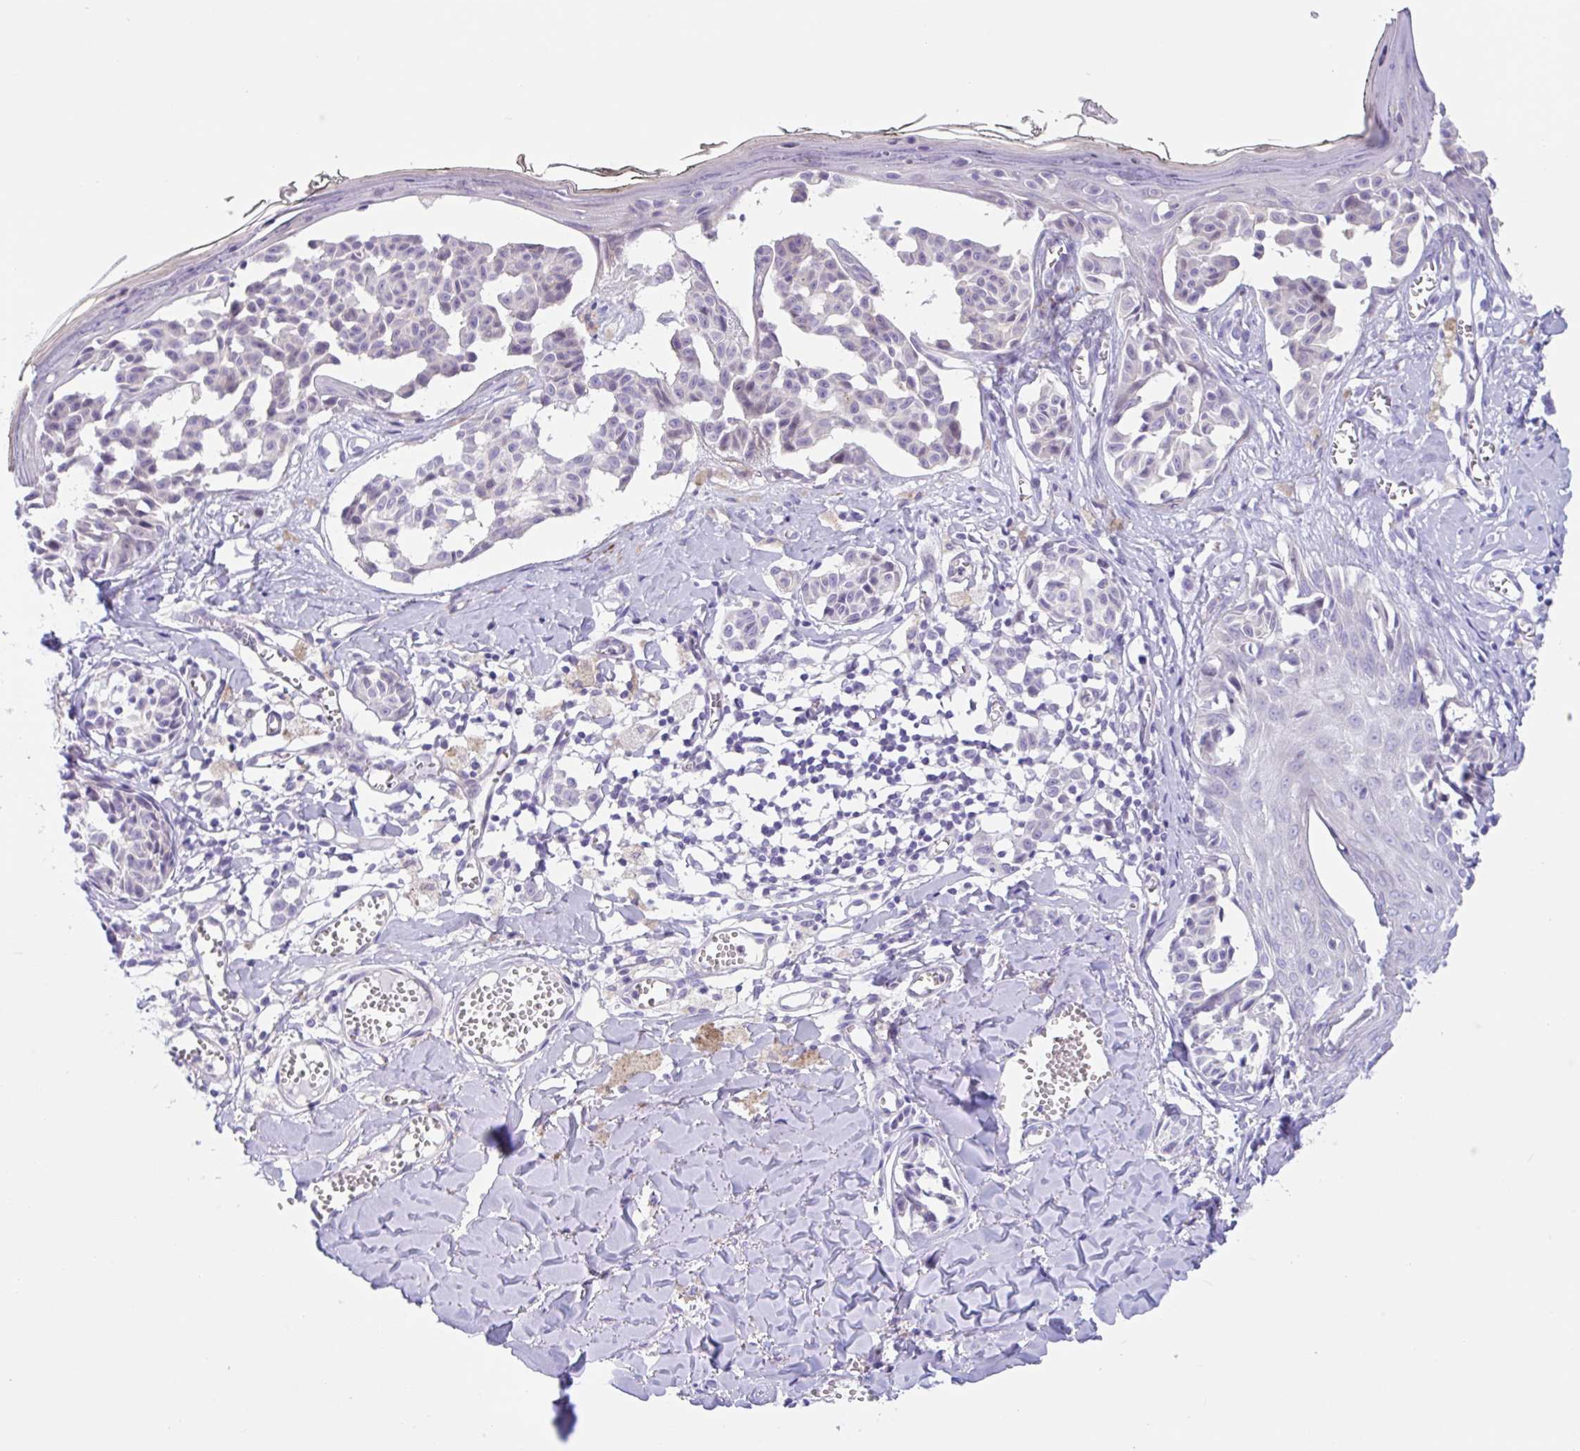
{"staining": {"intensity": "negative", "quantity": "none", "location": "none"}, "tissue": "melanoma", "cell_type": "Tumor cells", "image_type": "cancer", "snomed": [{"axis": "morphology", "description": "Malignant melanoma, NOS"}, {"axis": "topography", "description": "Skin"}], "caption": "Immunohistochemistry (IHC) of human melanoma shows no positivity in tumor cells.", "gene": "OR6N2", "patient": {"sex": "female", "age": 43}}